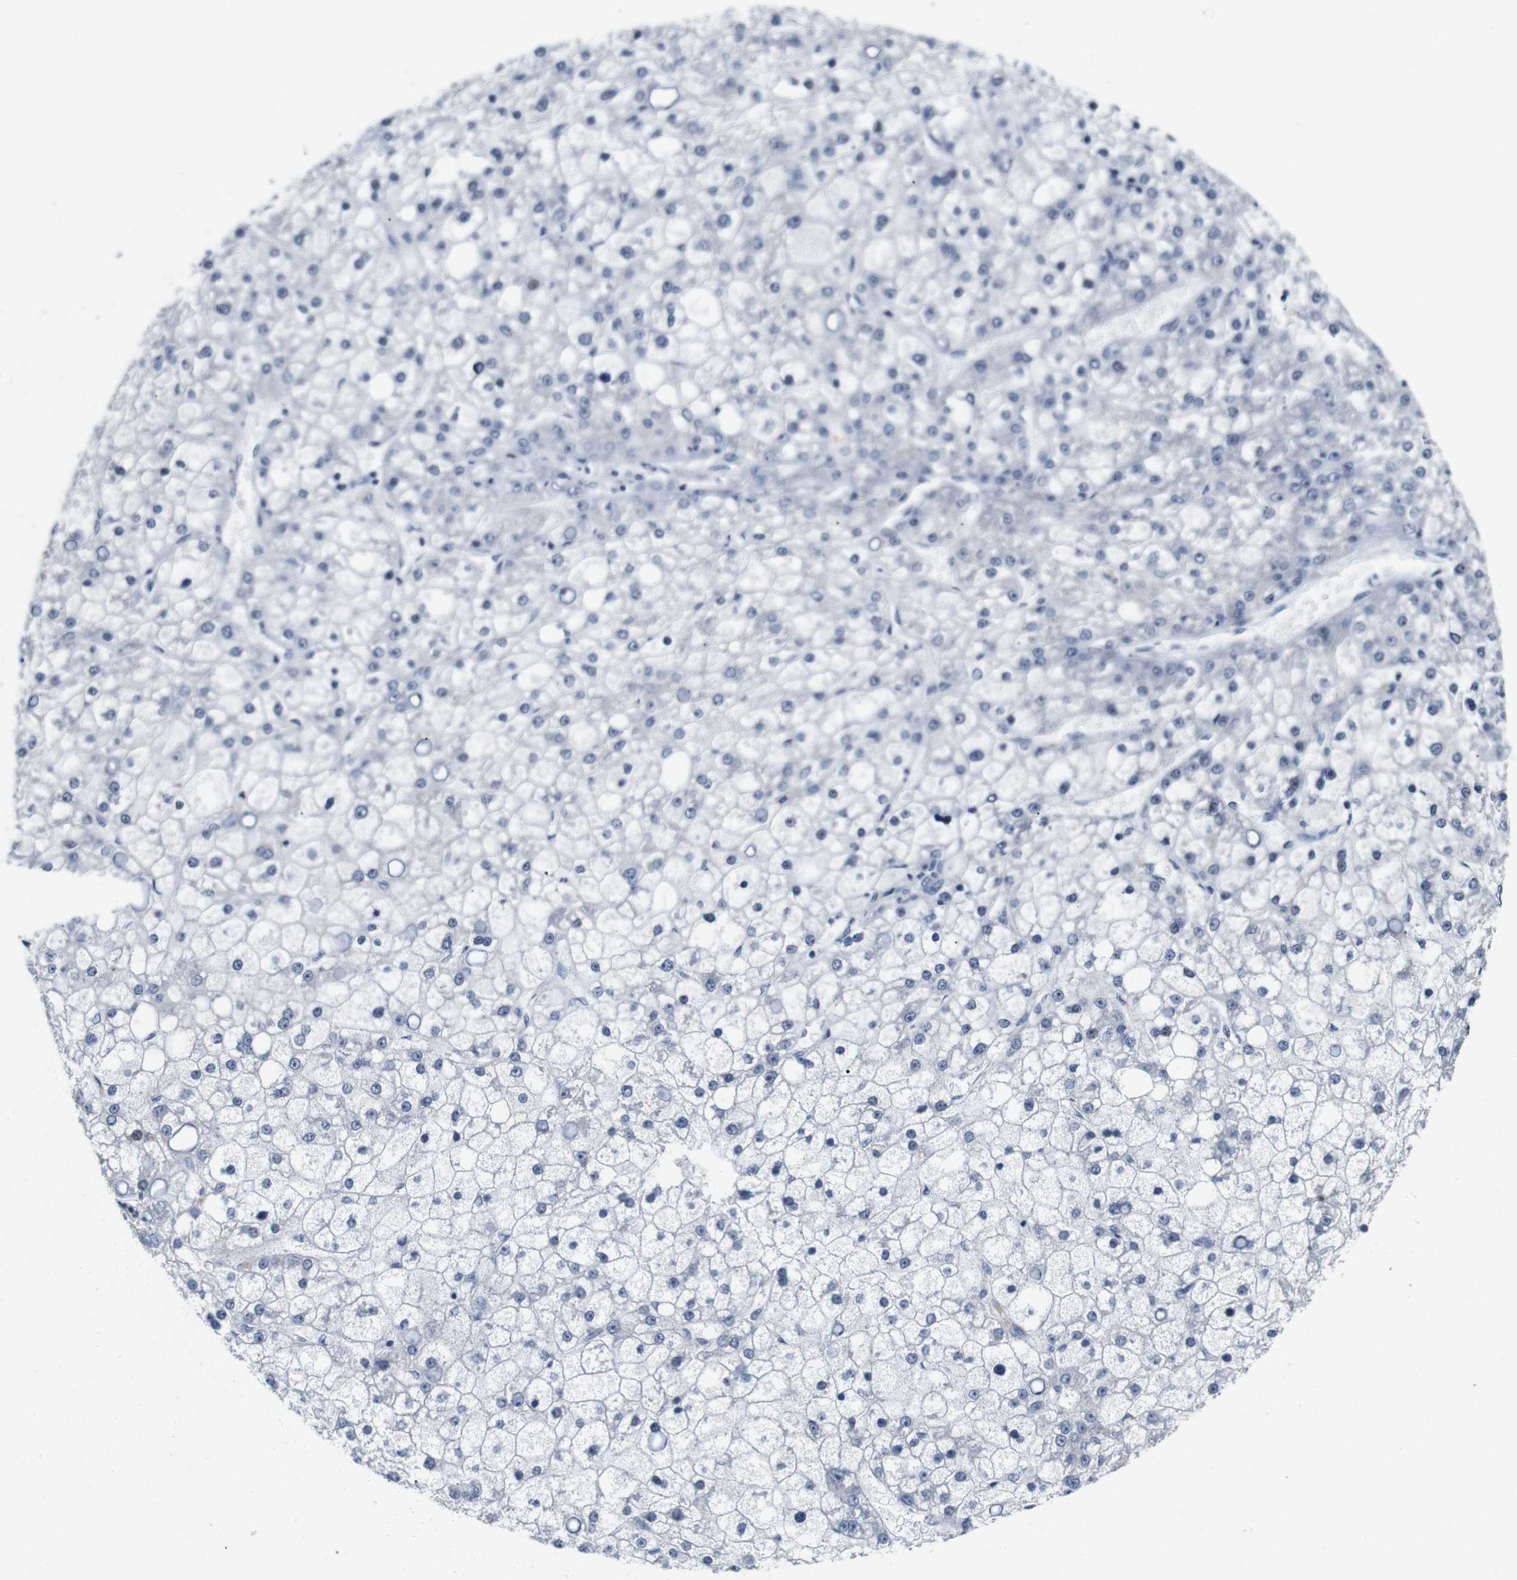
{"staining": {"intensity": "negative", "quantity": "none", "location": "none"}, "tissue": "liver cancer", "cell_type": "Tumor cells", "image_type": "cancer", "snomed": [{"axis": "morphology", "description": "Carcinoma, Hepatocellular, NOS"}, {"axis": "topography", "description": "Liver"}], "caption": "Tumor cells show no significant staining in liver cancer.", "gene": "CYB561", "patient": {"sex": "male", "age": 67}}